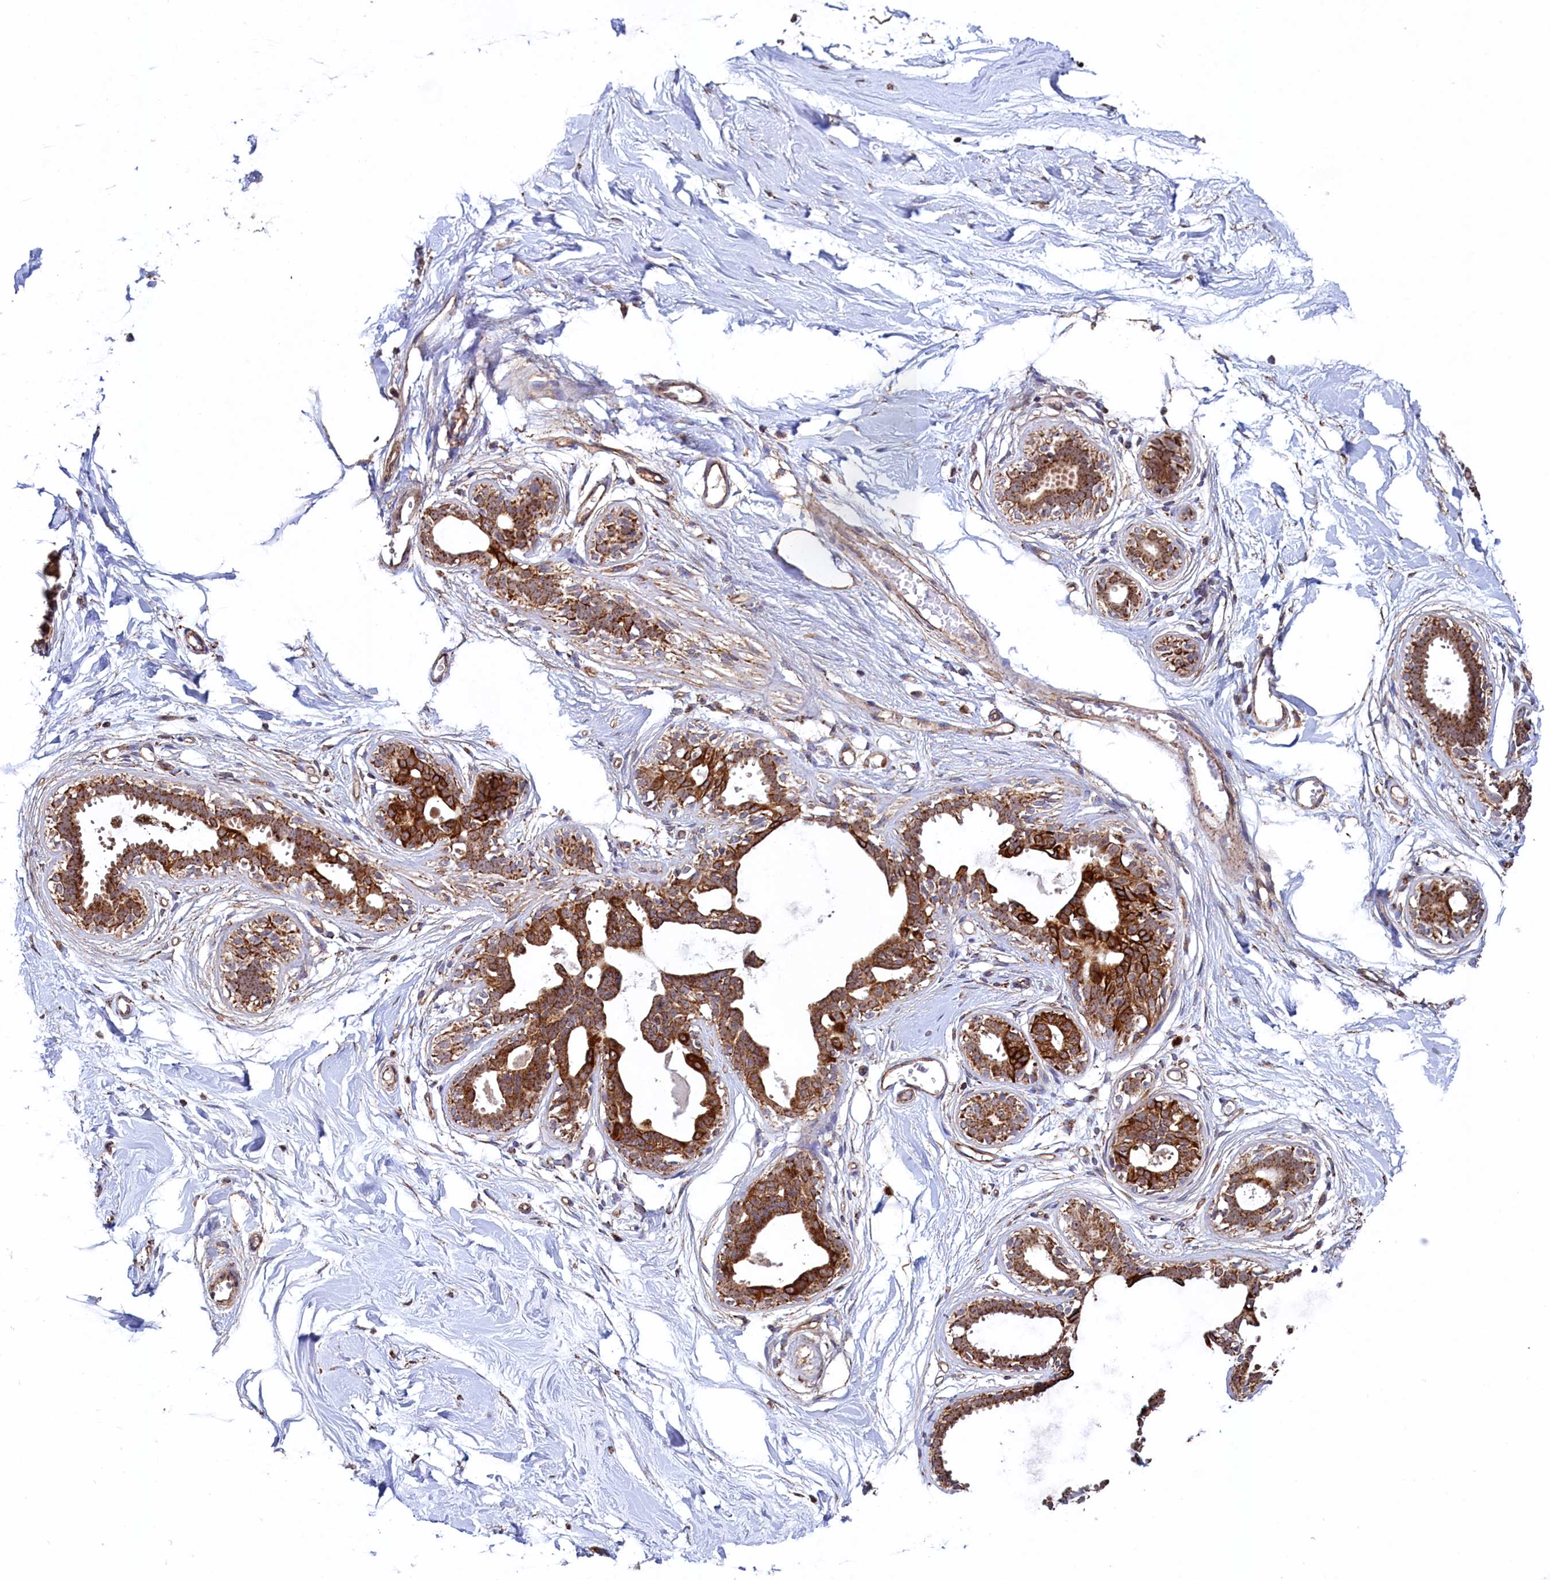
{"staining": {"intensity": "moderate", "quantity": "<25%", "location": "cytoplasmic/membranous"}, "tissue": "breast", "cell_type": "Adipocytes", "image_type": "normal", "snomed": [{"axis": "morphology", "description": "Normal tissue, NOS"}, {"axis": "topography", "description": "Breast"}], "caption": "Protein expression analysis of unremarkable human breast reveals moderate cytoplasmic/membranous positivity in about <25% of adipocytes.", "gene": "UBE3B", "patient": {"sex": "female", "age": 45}}